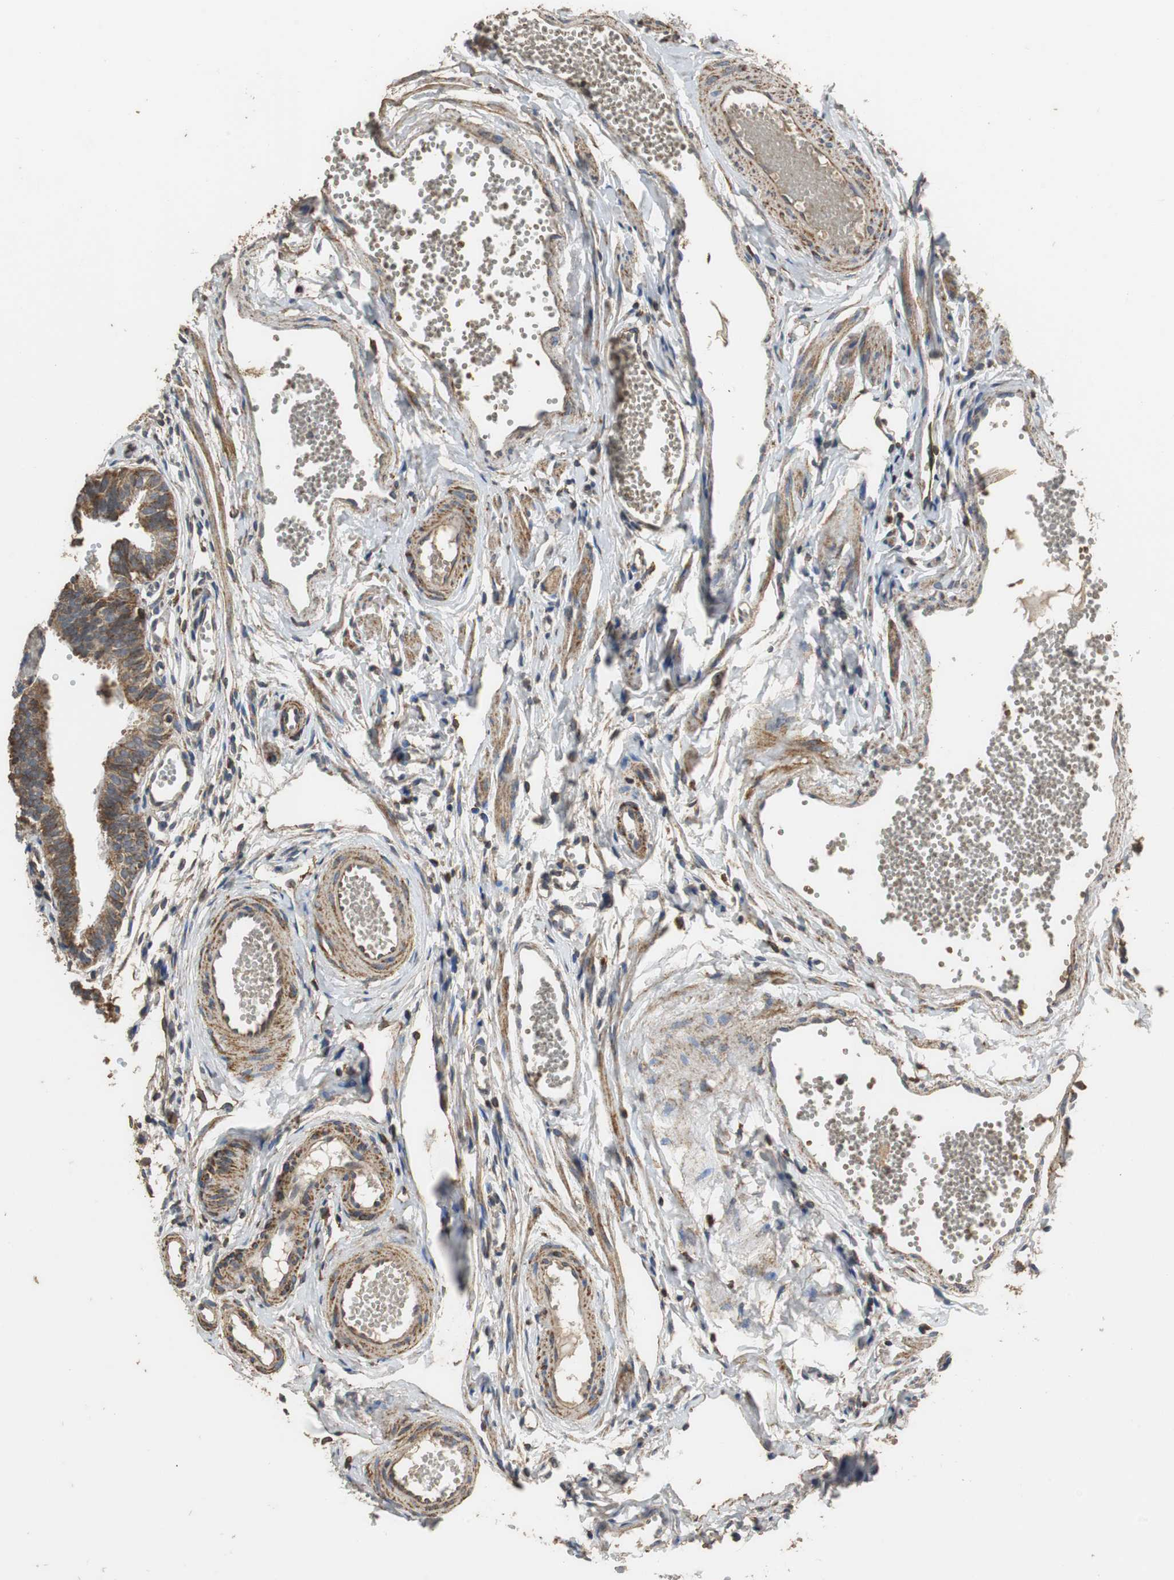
{"staining": {"intensity": "moderate", "quantity": "25%-75%", "location": "cytoplasmic/membranous"}, "tissue": "fallopian tube", "cell_type": "Glandular cells", "image_type": "normal", "snomed": [{"axis": "morphology", "description": "Normal tissue, NOS"}, {"axis": "topography", "description": "Fallopian tube"}, {"axis": "topography", "description": "Placenta"}], "caption": "A histopathology image of fallopian tube stained for a protein shows moderate cytoplasmic/membranous brown staining in glandular cells.", "gene": "NNT", "patient": {"sex": "female", "age": 34}}